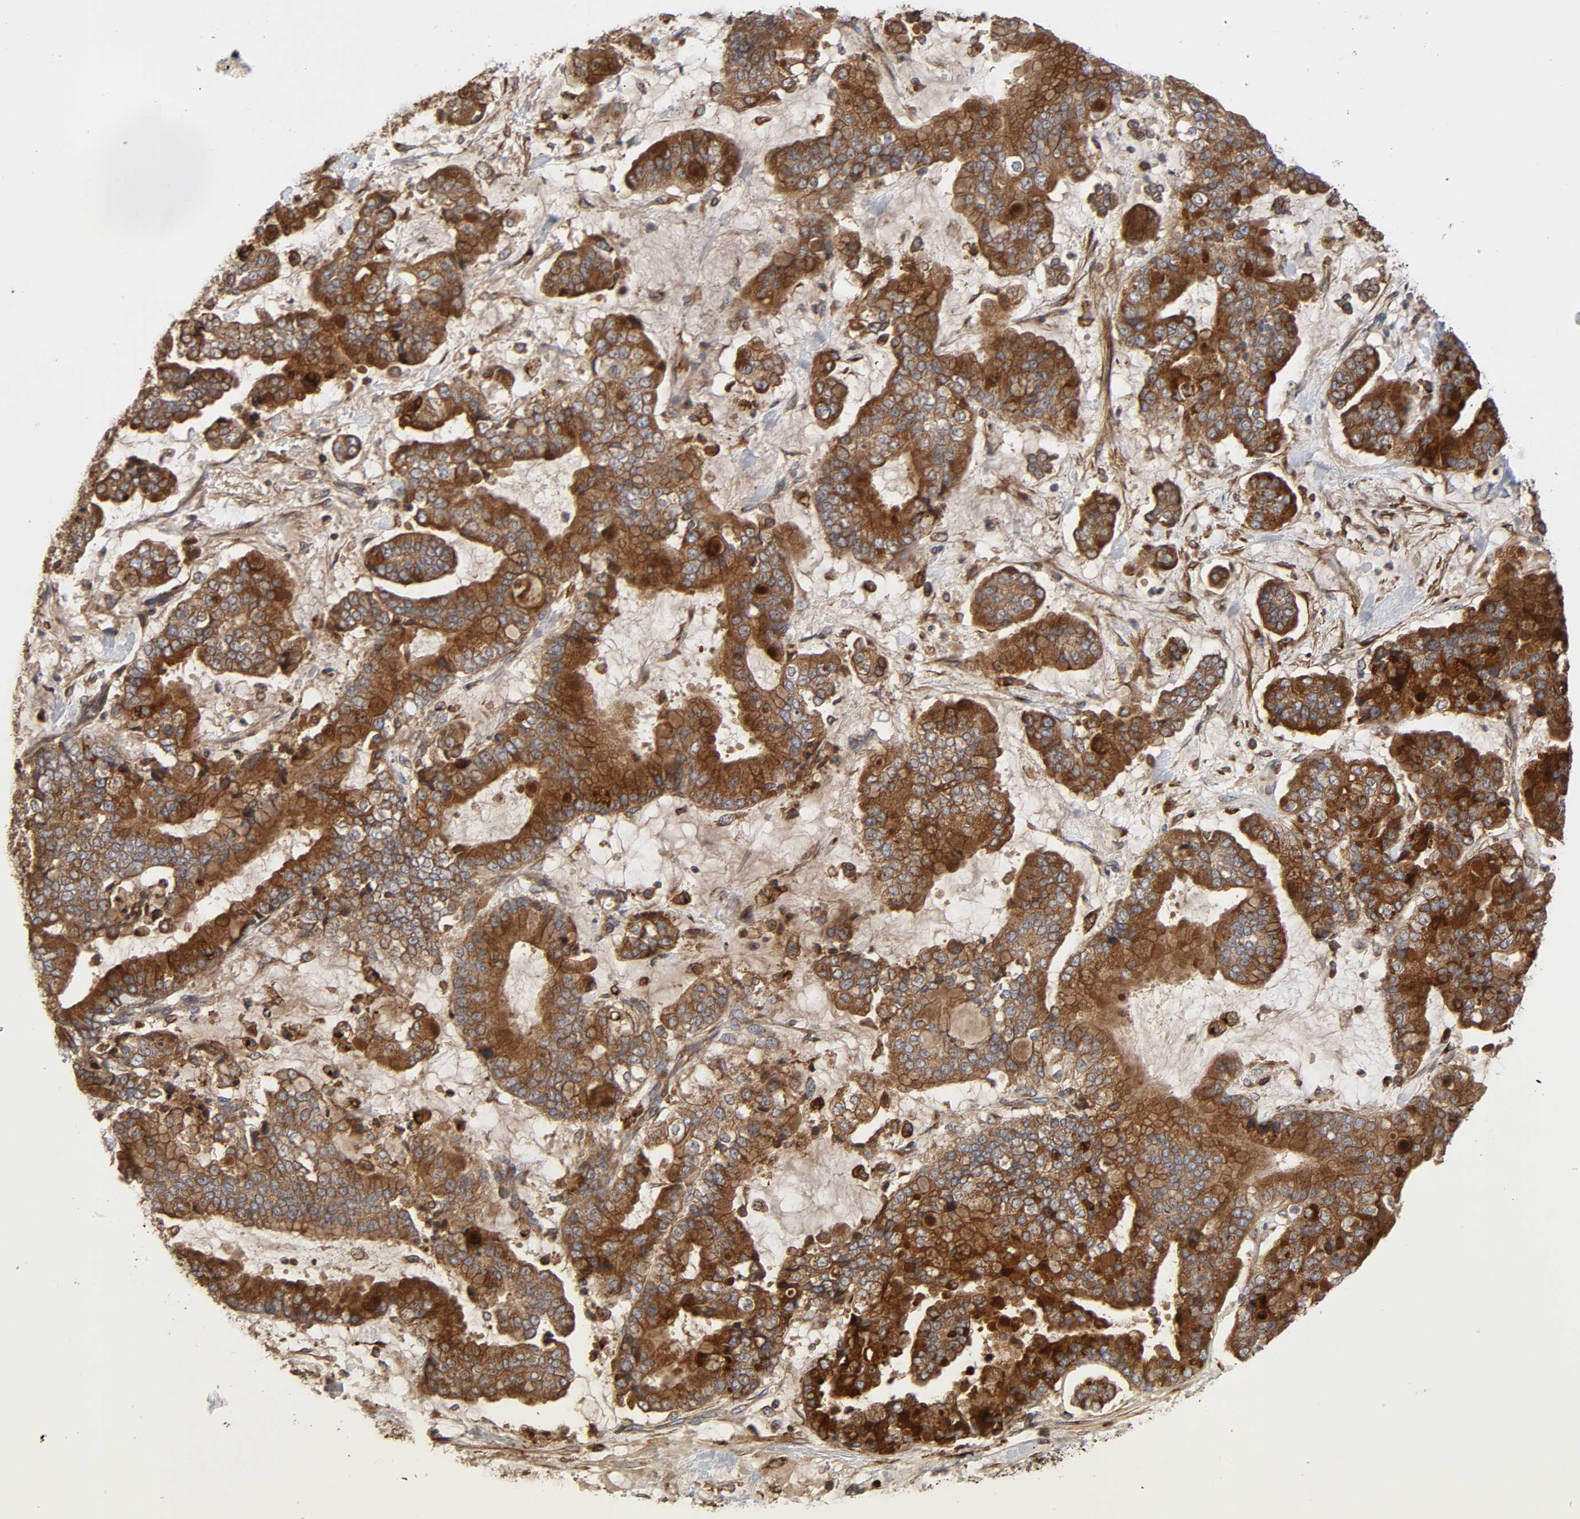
{"staining": {"intensity": "strong", "quantity": ">75%", "location": "cytoplasmic/membranous"}, "tissue": "stomach cancer", "cell_type": "Tumor cells", "image_type": "cancer", "snomed": [{"axis": "morphology", "description": "Normal tissue, NOS"}, {"axis": "morphology", "description": "Adenocarcinoma, NOS"}, {"axis": "topography", "description": "Stomach, upper"}, {"axis": "topography", "description": "Stomach"}], "caption": "Protein analysis of adenocarcinoma (stomach) tissue reveals strong cytoplasmic/membranous expression in about >75% of tumor cells. The protein of interest is shown in brown color, while the nuclei are stained blue.", "gene": "GNPTG", "patient": {"sex": "male", "age": 76}}